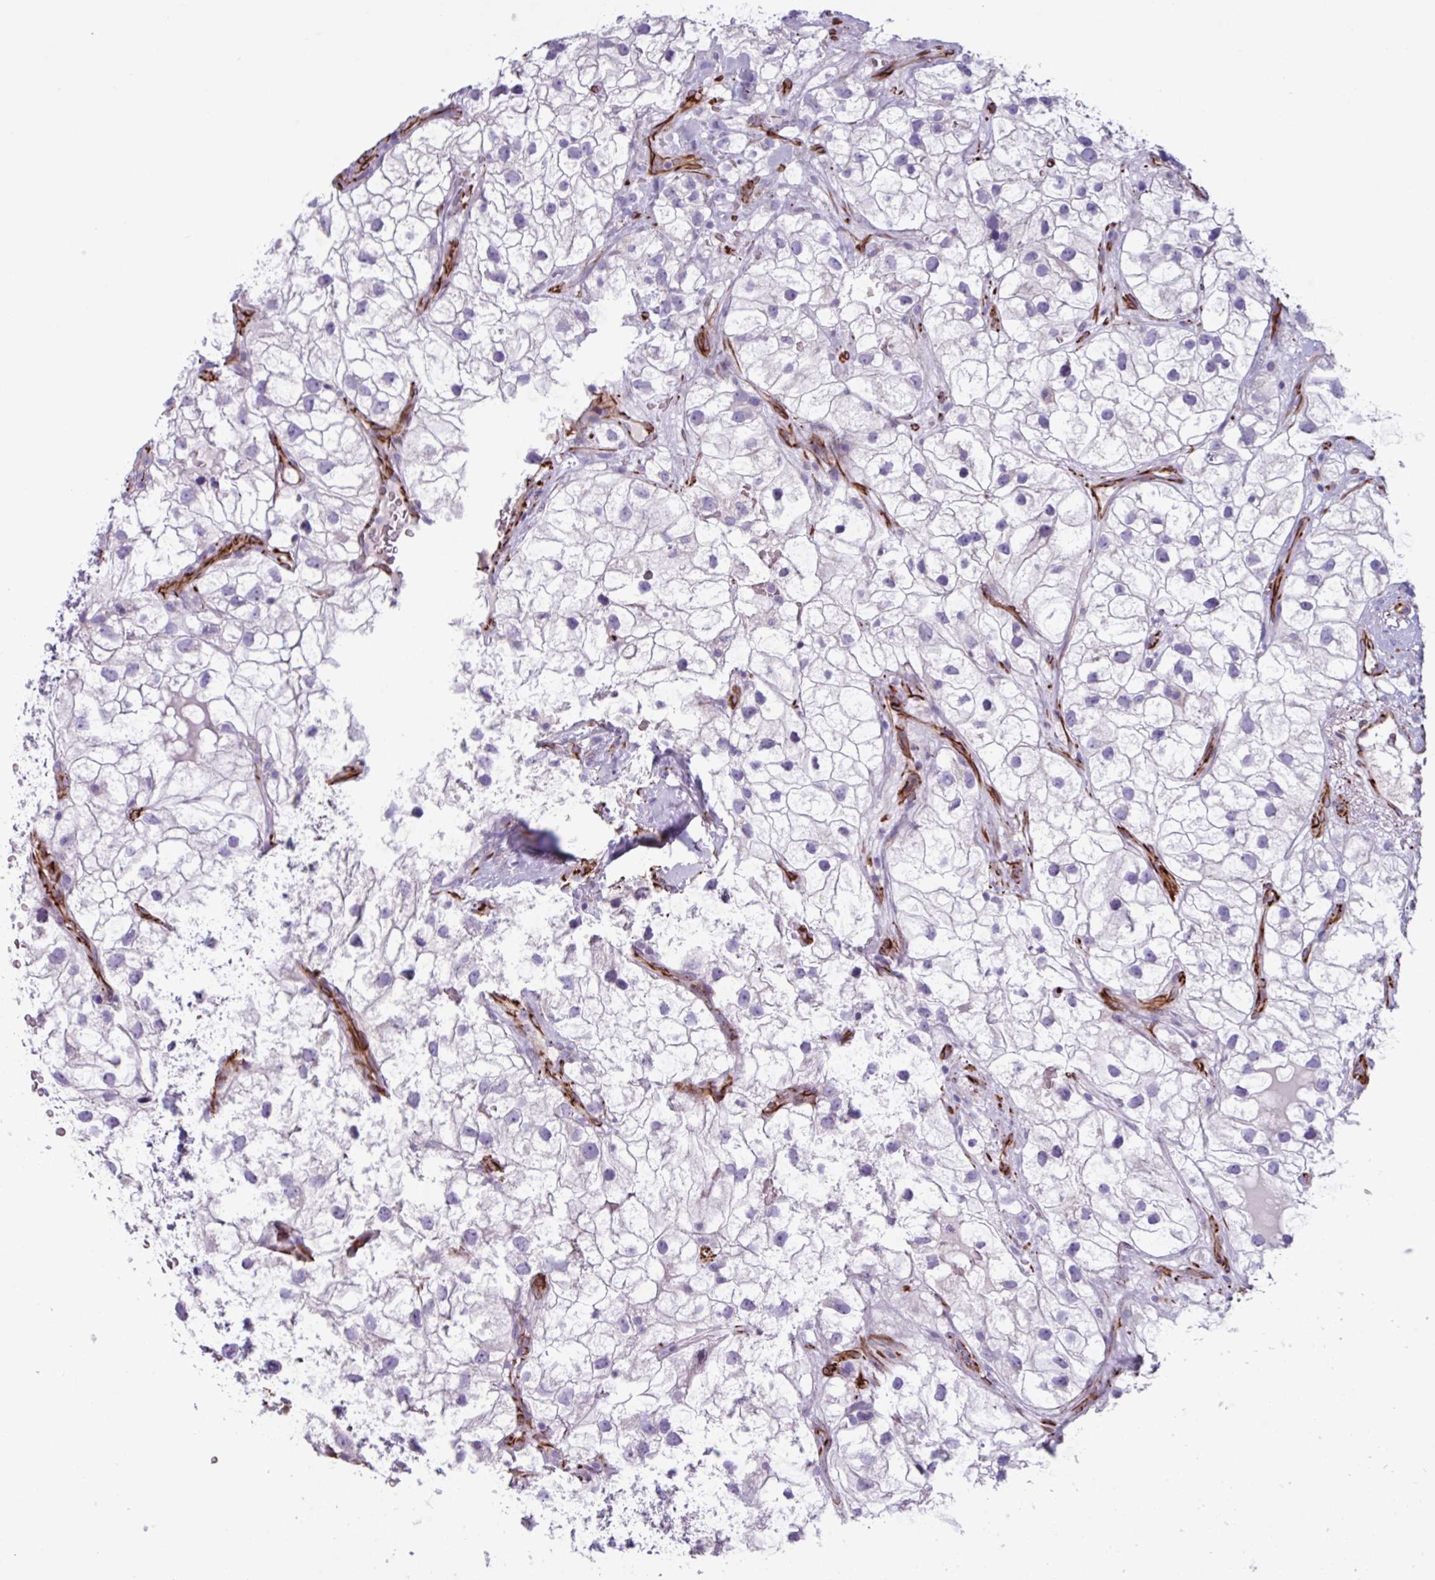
{"staining": {"intensity": "negative", "quantity": "none", "location": "none"}, "tissue": "renal cancer", "cell_type": "Tumor cells", "image_type": "cancer", "snomed": [{"axis": "morphology", "description": "Adenocarcinoma, NOS"}, {"axis": "topography", "description": "Kidney"}], "caption": "Immunohistochemistry histopathology image of human renal cancer (adenocarcinoma) stained for a protein (brown), which shows no expression in tumor cells. Brightfield microscopy of IHC stained with DAB (3,3'-diaminobenzidine) (brown) and hematoxylin (blue), captured at high magnification.", "gene": "BTD", "patient": {"sex": "male", "age": 59}}